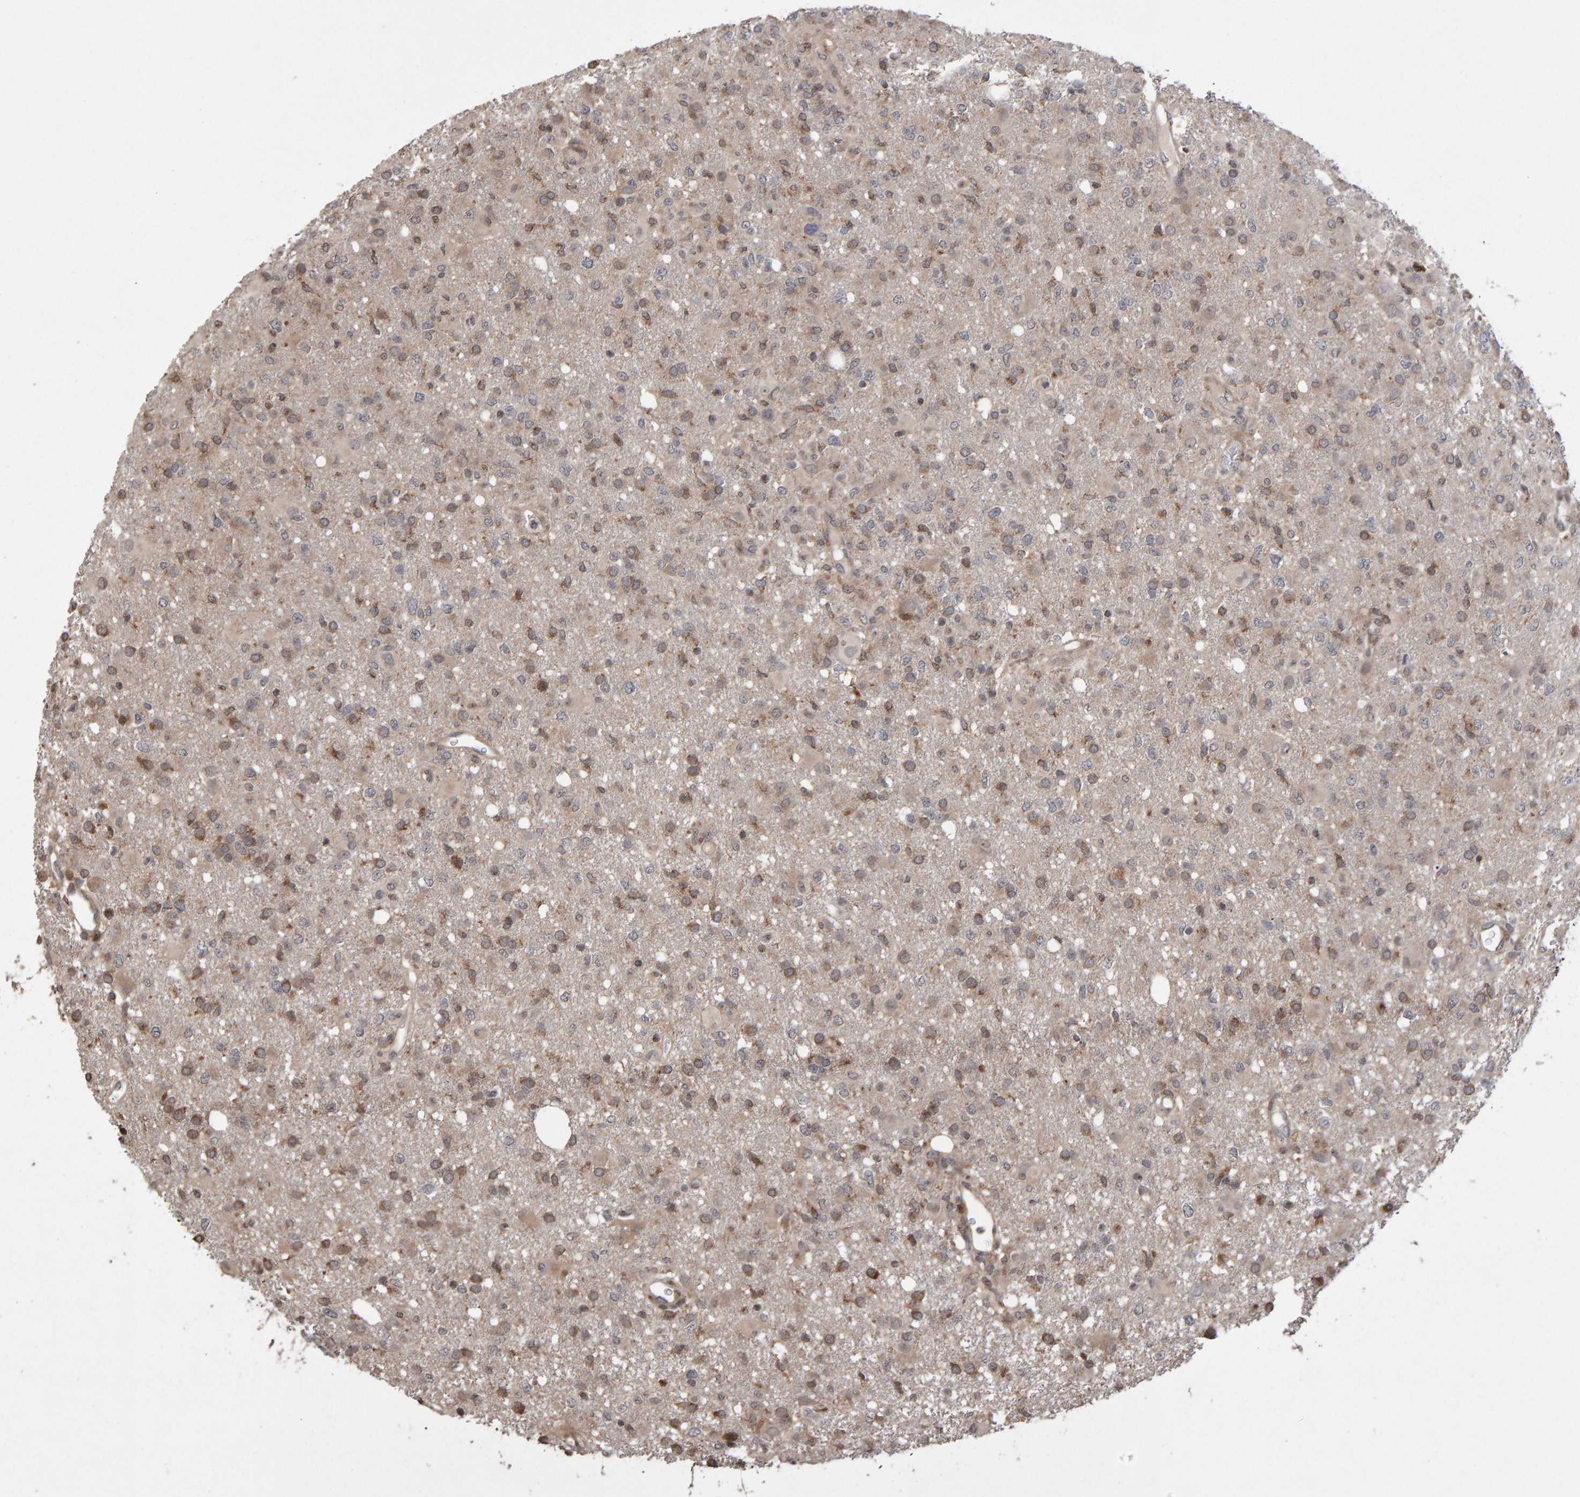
{"staining": {"intensity": "weak", "quantity": ">75%", "location": "cytoplasmic/membranous"}, "tissue": "glioma", "cell_type": "Tumor cells", "image_type": "cancer", "snomed": [{"axis": "morphology", "description": "Glioma, malignant, High grade"}, {"axis": "topography", "description": "Brain"}], "caption": "Immunohistochemical staining of human malignant glioma (high-grade) displays low levels of weak cytoplasmic/membranous expression in about >75% of tumor cells. The staining is performed using DAB brown chromogen to label protein expression. The nuclei are counter-stained blue using hematoxylin.", "gene": "PECR", "patient": {"sex": "female", "age": 57}}